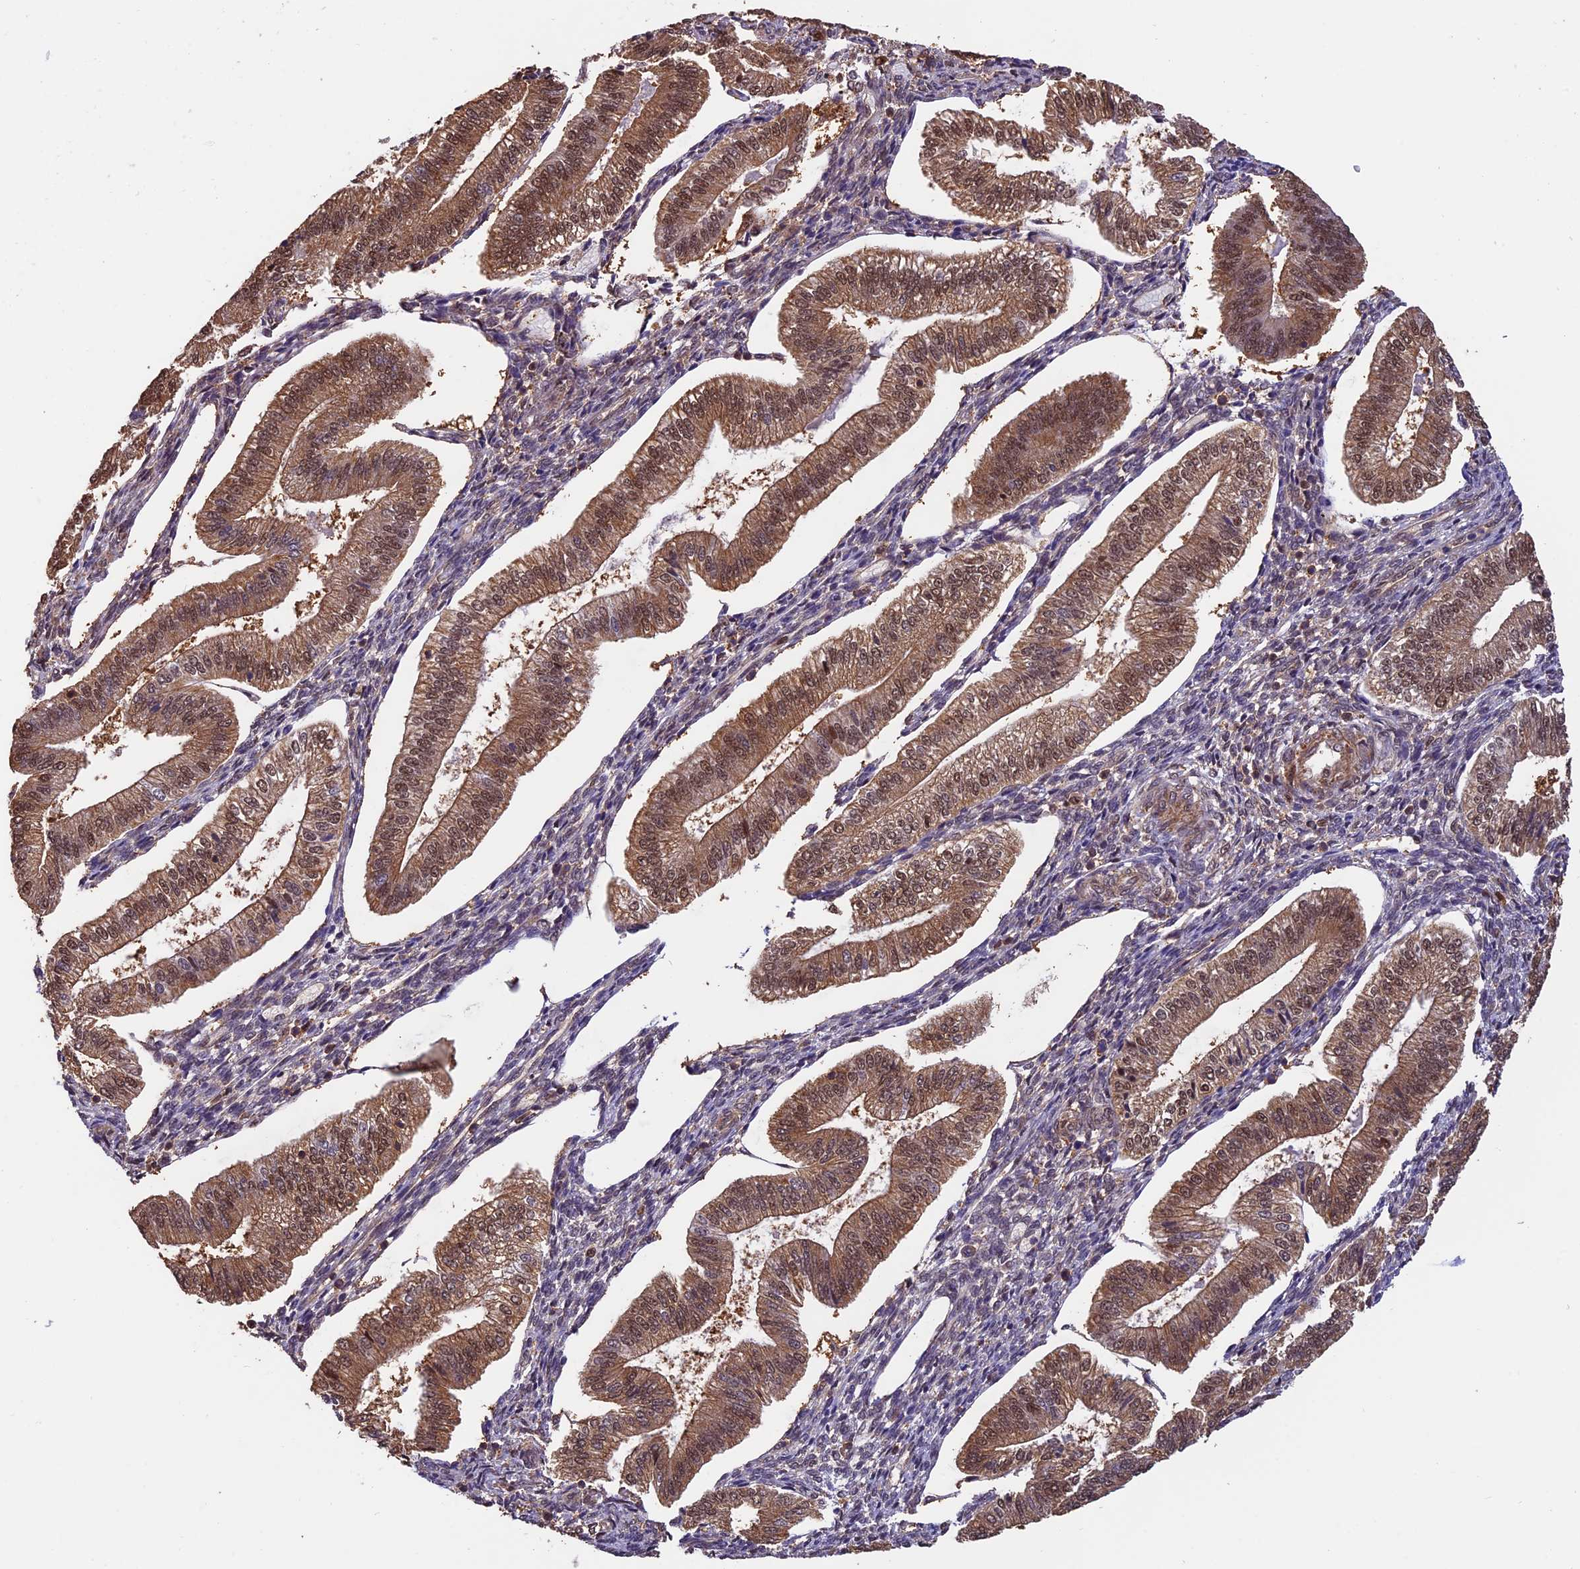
{"staining": {"intensity": "negative", "quantity": "none", "location": "none"}, "tissue": "endometrium", "cell_type": "Cells in endometrial stroma", "image_type": "normal", "snomed": [{"axis": "morphology", "description": "Normal tissue, NOS"}, {"axis": "topography", "description": "Endometrium"}], "caption": "The image exhibits no staining of cells in endometrial stroma in benign endometrium. (Brightfield microscopy of DAB IHC at high magnification).", "gene": "PSMB3", "patient": {"sex": "female", "age": 34}}